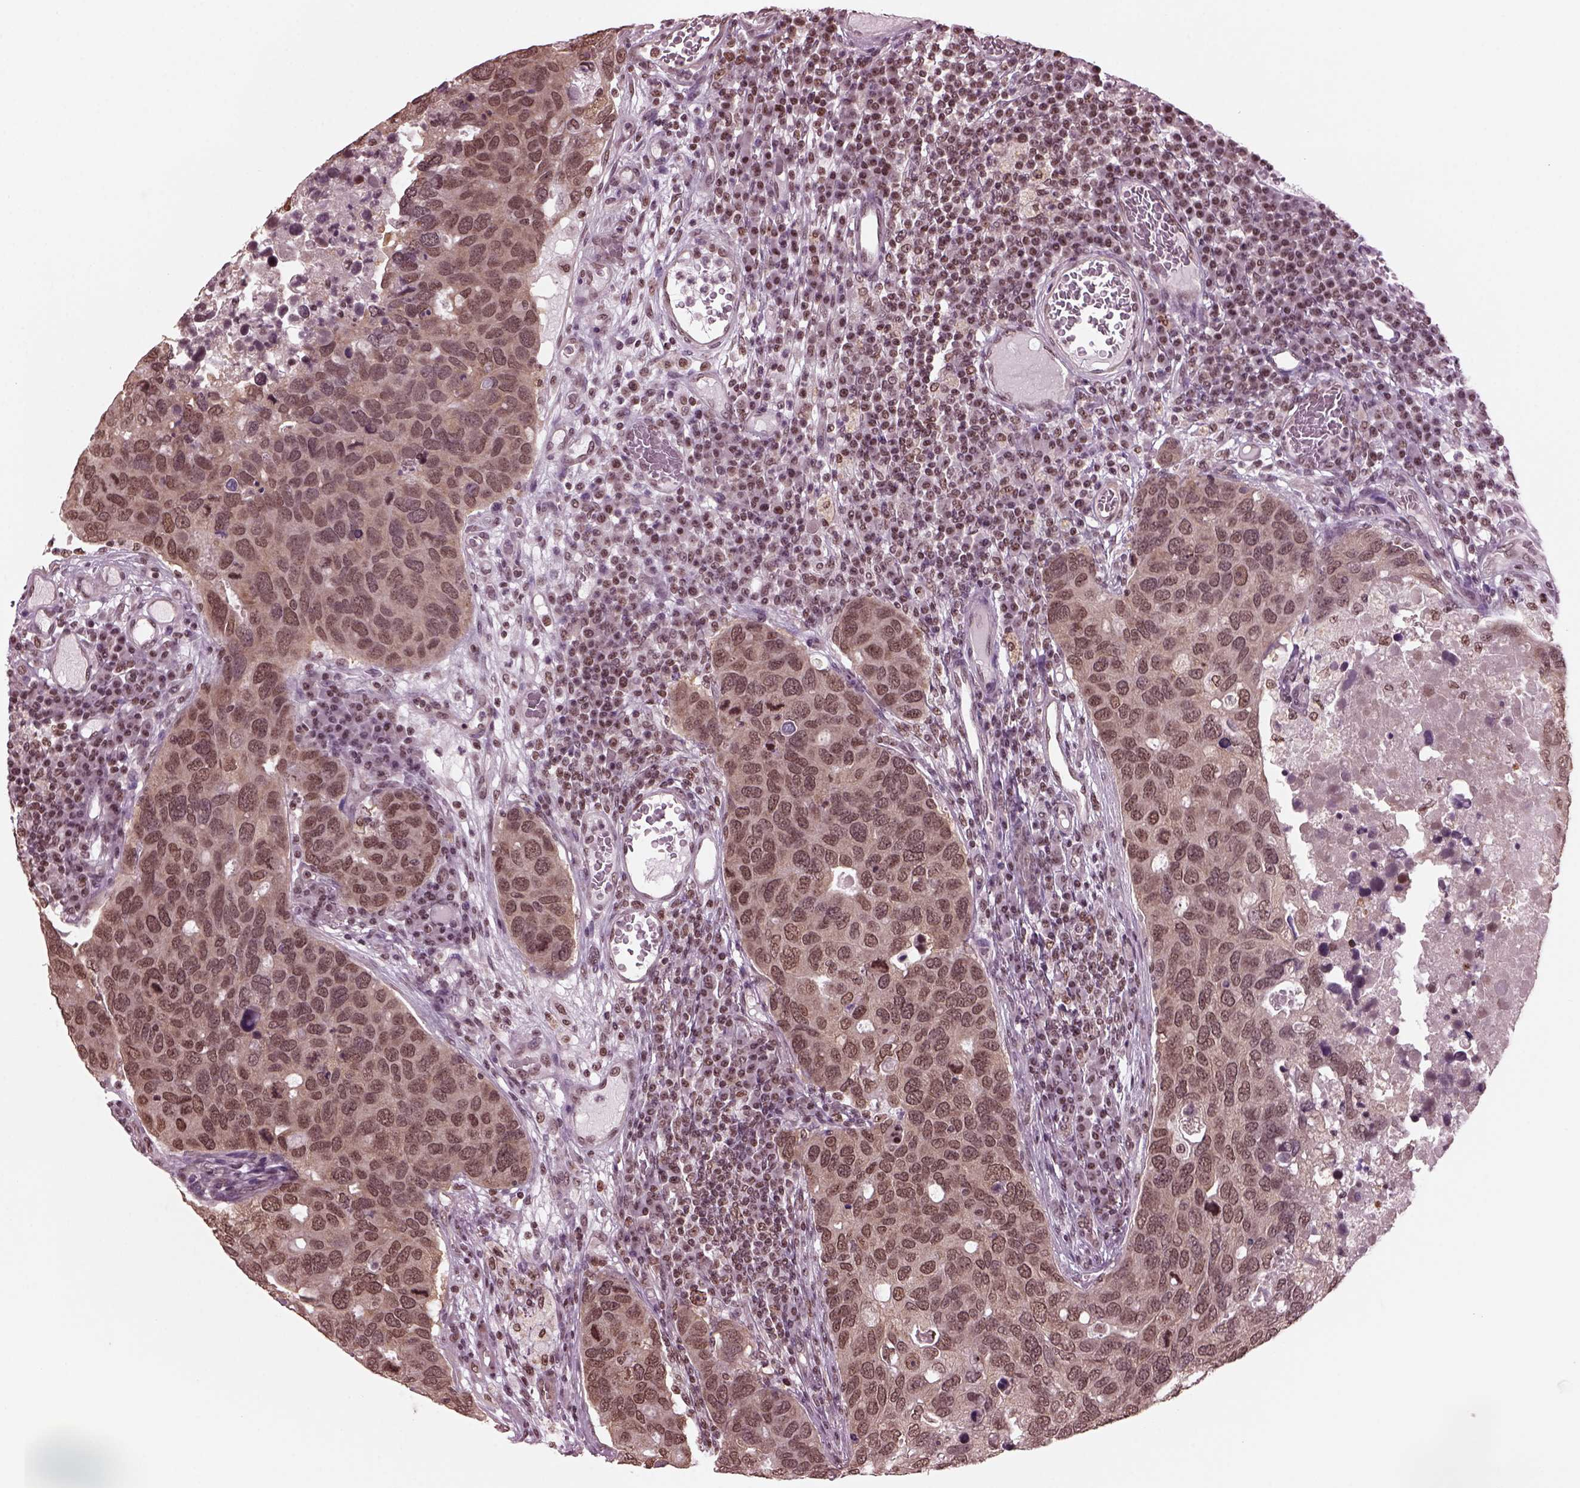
{"staining": {"intensity": "weak", "quantity": "<25%", "location": "cytoplasmic/membranous,nuclear"}, "tissue": "breast cancer", "cell_type": "Tumor cells", "image_type": "cancer", "snomed": [{"axis": "morphology", "description": "Duct carcinoma"}, {"axis": "topography", "description": "Breast"}], "caption": "A micrograph of human invasive ductal carcinoma (breast) is negative for staining in tumor cells. (Brightfield microscopy of DAB (3,3'-diaminobenzidine) immunohistochemistry (IHC) at high magnification).", "gene": "RUVBL2", "patient": {"sex": "female", "age": 83}}